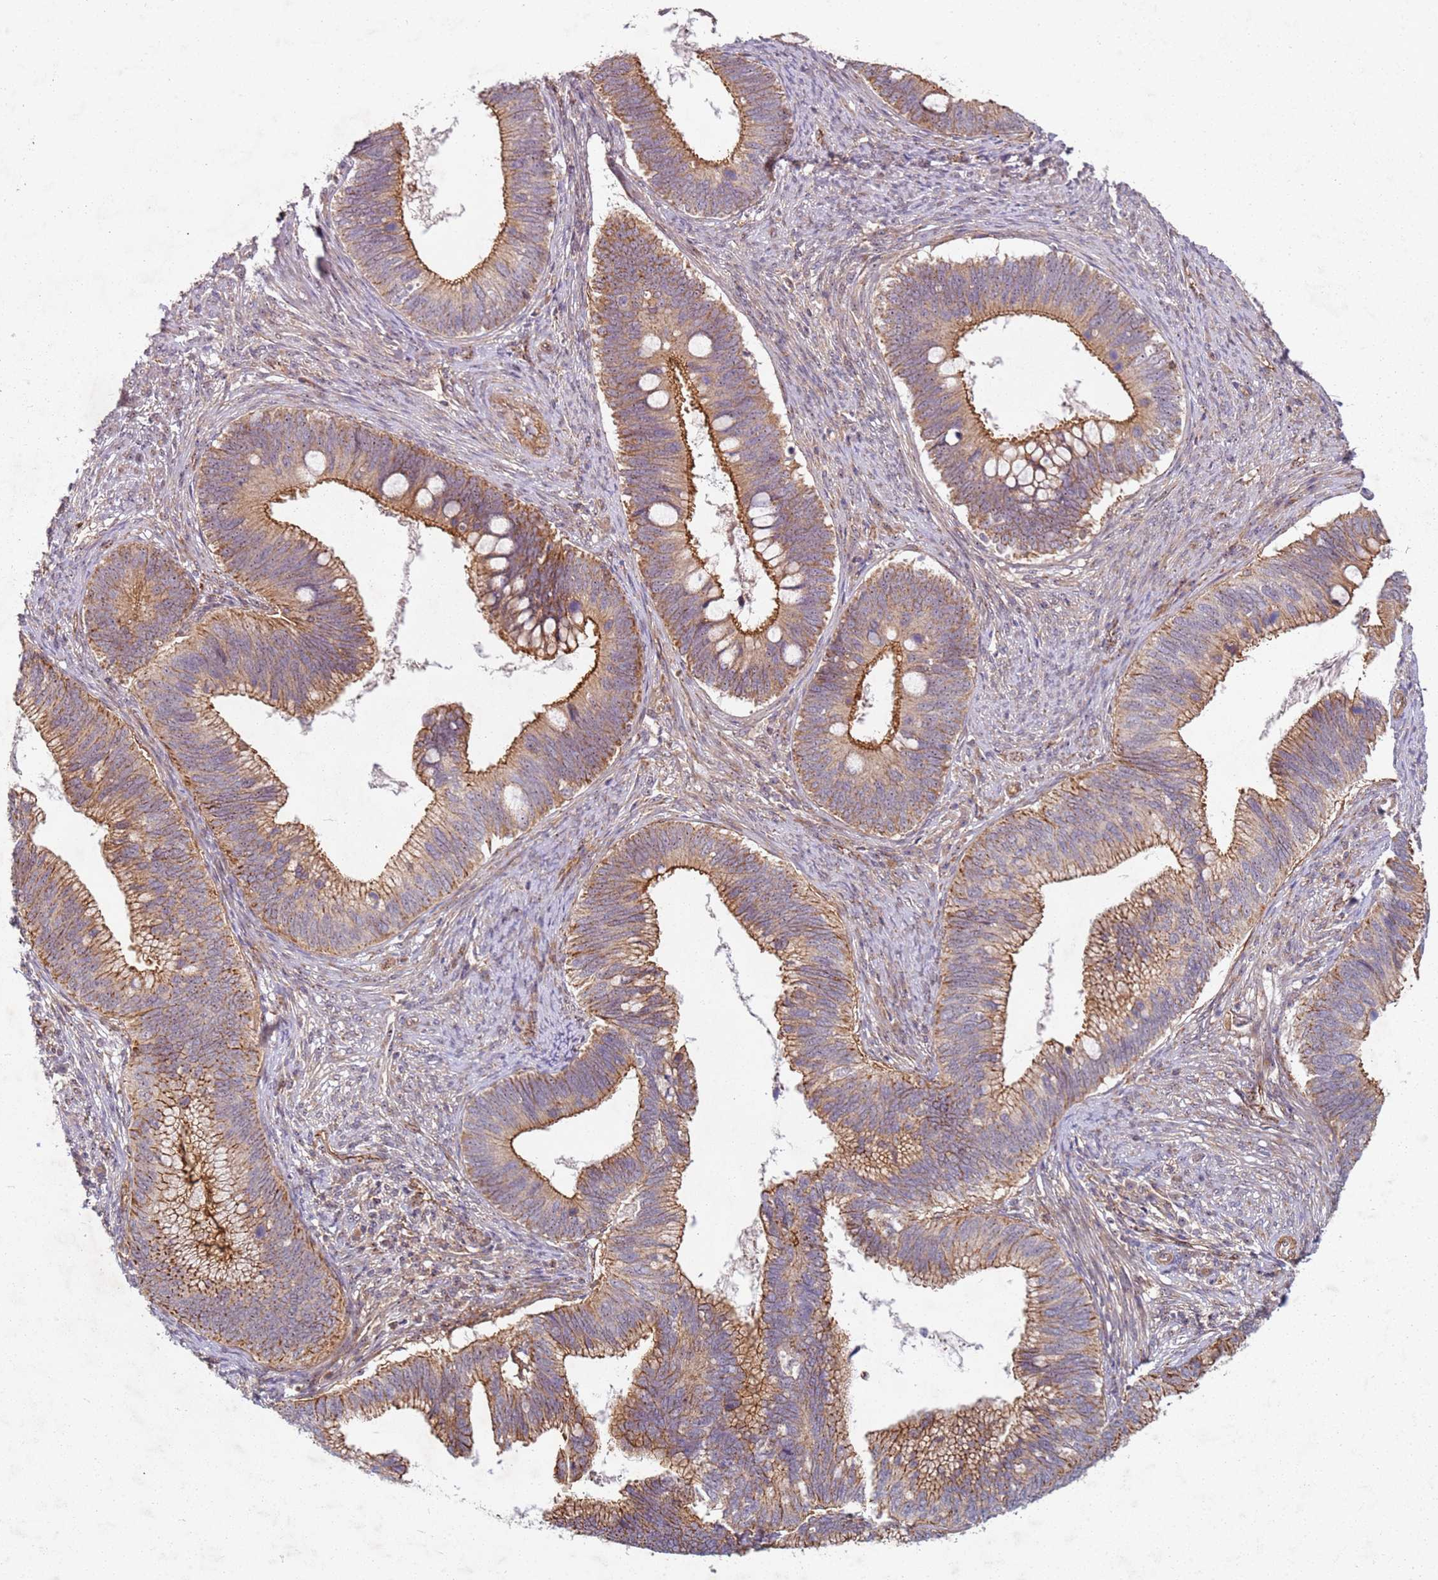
{"staining": {"intensity": "moderate", "quantity": ">75%", "location": "cytoplasmic/membranous"}, "tissue": "cervical cancer", "cell_type": "Tumor cells", "image_type": "cancer", "snomed": [{"axis": "morphology", "description": "Adenocarcinoma, NOS"}, {"axis": "topography", "description": "Cervix"}], "caption": "The photomicrograph demonstrates immunohistochemical staining of cervical adenocarcinoma. There is moderate cytoplasmic/membranous staining is appreciated in about >75% of tumor cells. (DAB (3,3'-diaminobenzidine) IHC with brightfield microscopy, high magnification).", "gene": "C2CD4B", "patient": {"sex": "female", "age": 42}}